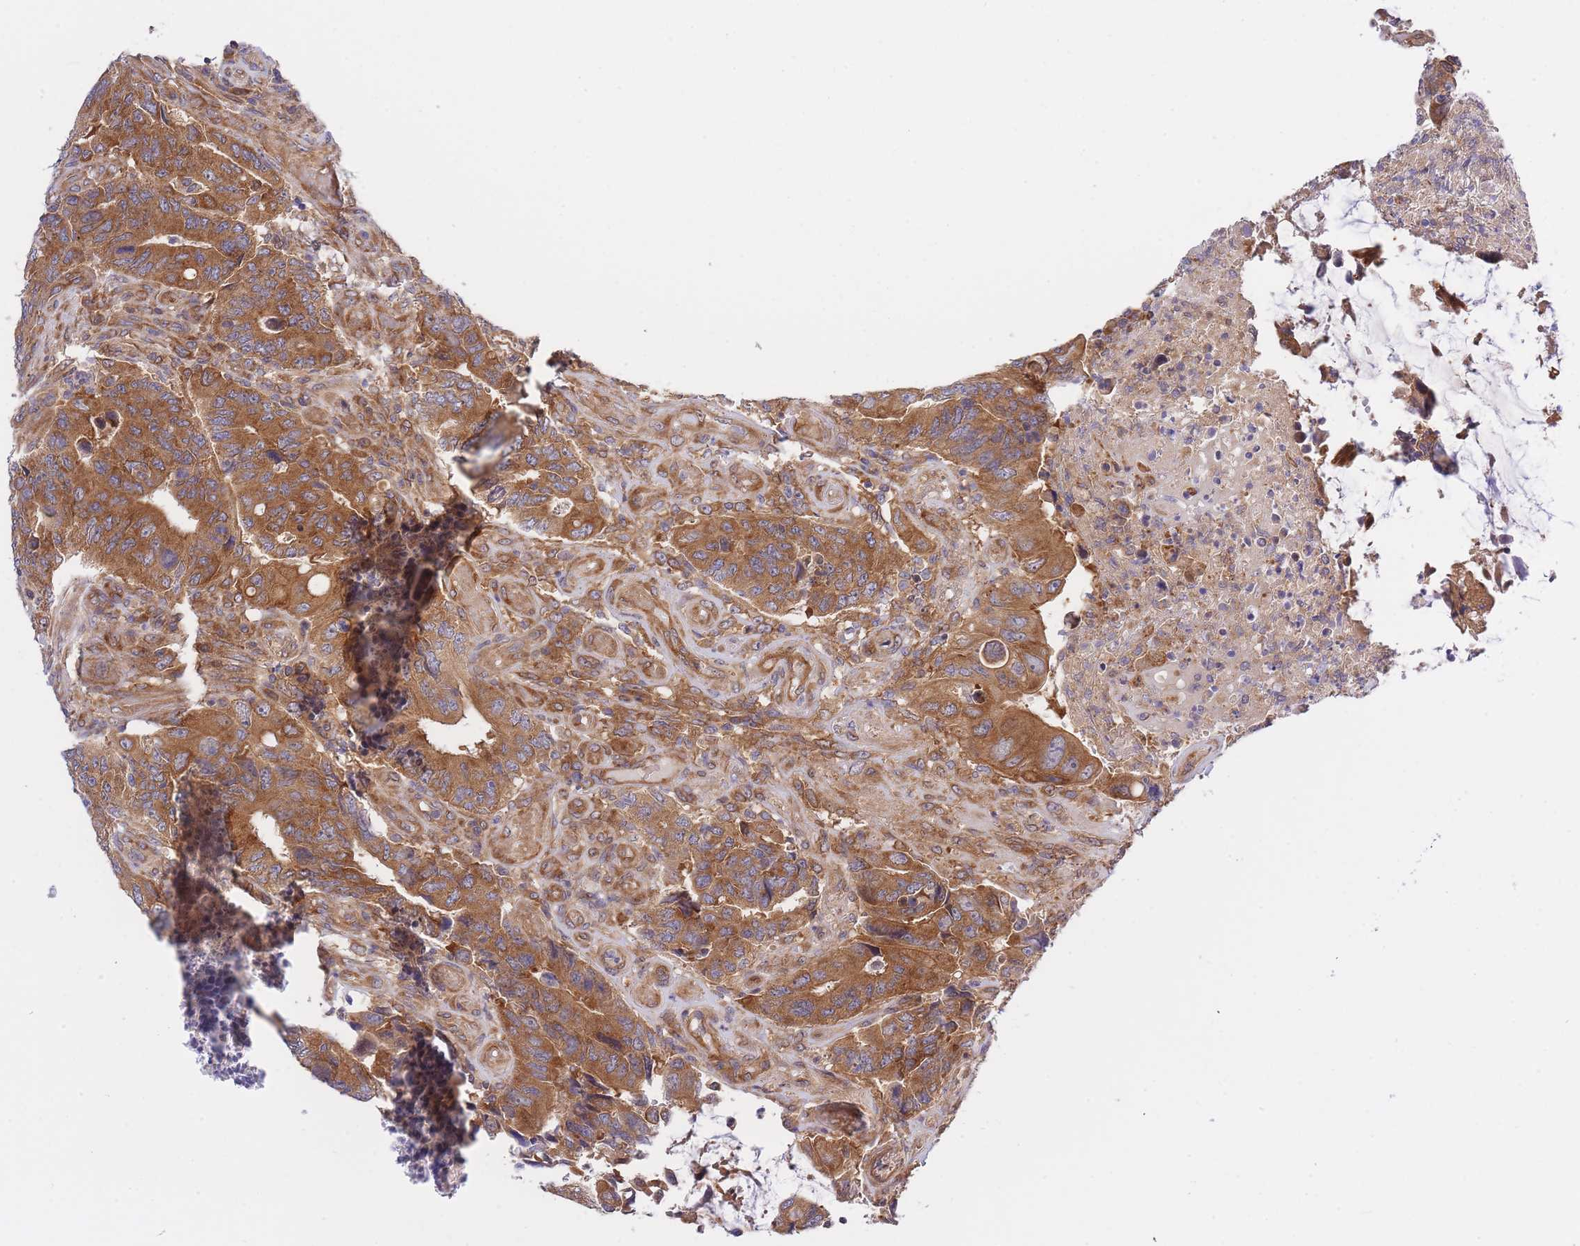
{"staining": {"intensity": "moderate", "quantity": ">75%", "location": "cytoplasmic/membranous"}, "tissue": "colorectal cancer", "cell_type": "Tumor cells", "image_type": "cancer", "snomed": [{"axis": "morphology", "description": "Adenocarcinoma, NOS"}, {"axis": "topography", "description": "Colon"}], "caption": "A micrograph showing moderate cytoplasmic/membranous staining in about >75% of tumor cells in adenocarcinoma (colorectal), as visualized by brown immunohistochemical staining.", "gene": "EIF2B2", "patient": {"sex": "male", "age": 87}}